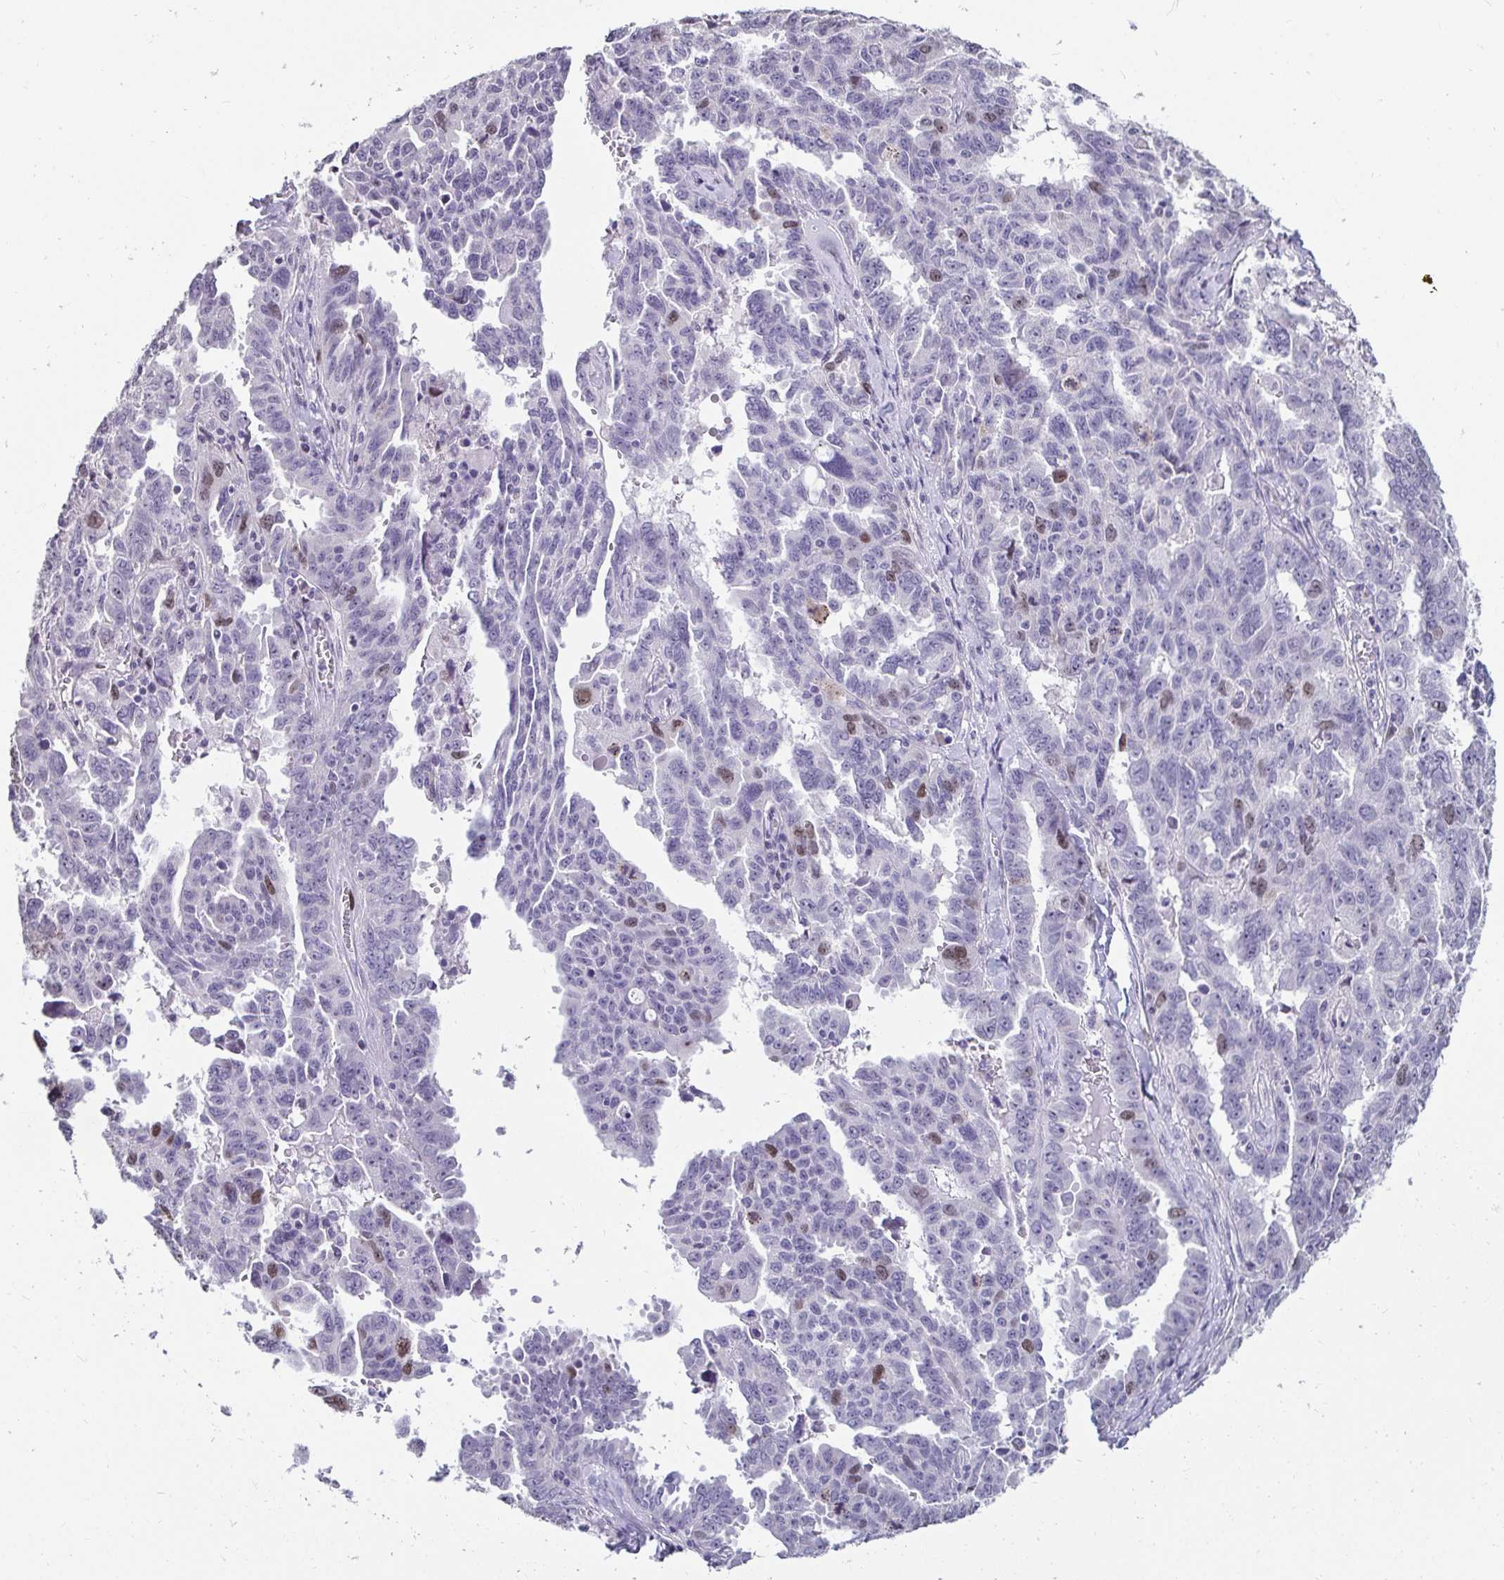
{"staining": {"intensity": "weak", "quantity": "<25%", "location": "nuclear"}, "tissue": "ovarian cancer", "cell_type": "Tumor cells", "image_type": "cancer", "snomed": [{"axis": "morphology", "description": "Adenocarcinoma, NOS"}, {"axis": "morphology", "description": "Carcinoma, endometroid"}, {"axis": "topography", "description": "Ovary"}], "caption": "Adenocarcinoma (ovarian) stained for a protein using immunohistochemistry (IHC) exhibits no positivity tumor cells.", "gene": "ANLN", "patient": {"sex": "female", "age": 72}}